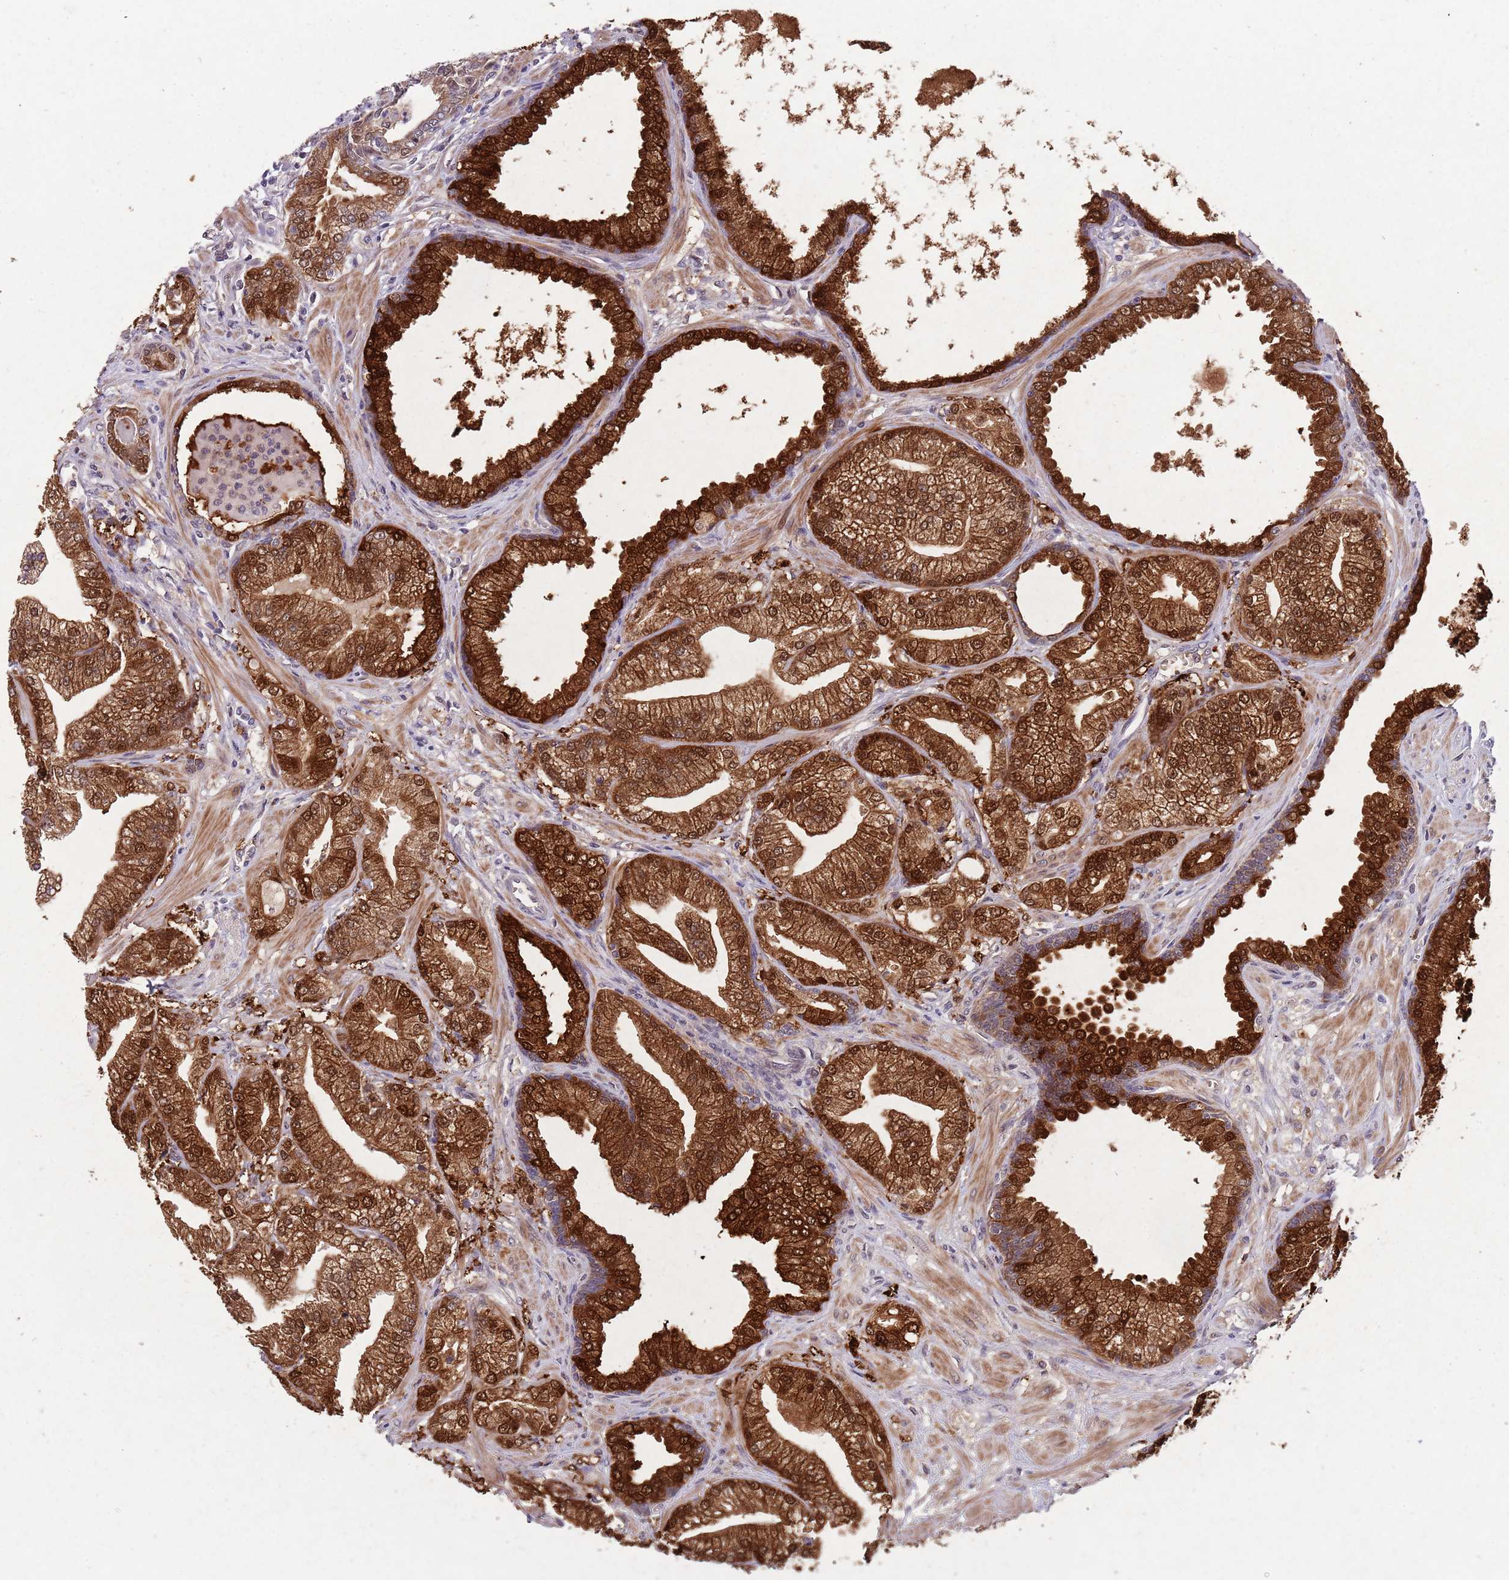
{"staining": {"intensity": "strong", "quantity": ">75%", "location": "cytoplasmic/membranous,nuclear"}, "tissue": "prostate cancer", "cell_type": "Tumor cells", "image_type": "cancer", "snomed": [{"axis": "morphology", "description": "Adenocarcinoma, Low grade"}, {"axis": "topography", "description": "Prostate"}], "caption": "Prostate low-grade adenocarcinoma tissue shows strong cytoplasmic/membranous and nuclear expression in approximately >75% of tumor cells, visualized by immunohistochemistry.", "gene": "ZNF639", "patient": {"sex": "male", "age": 55}}